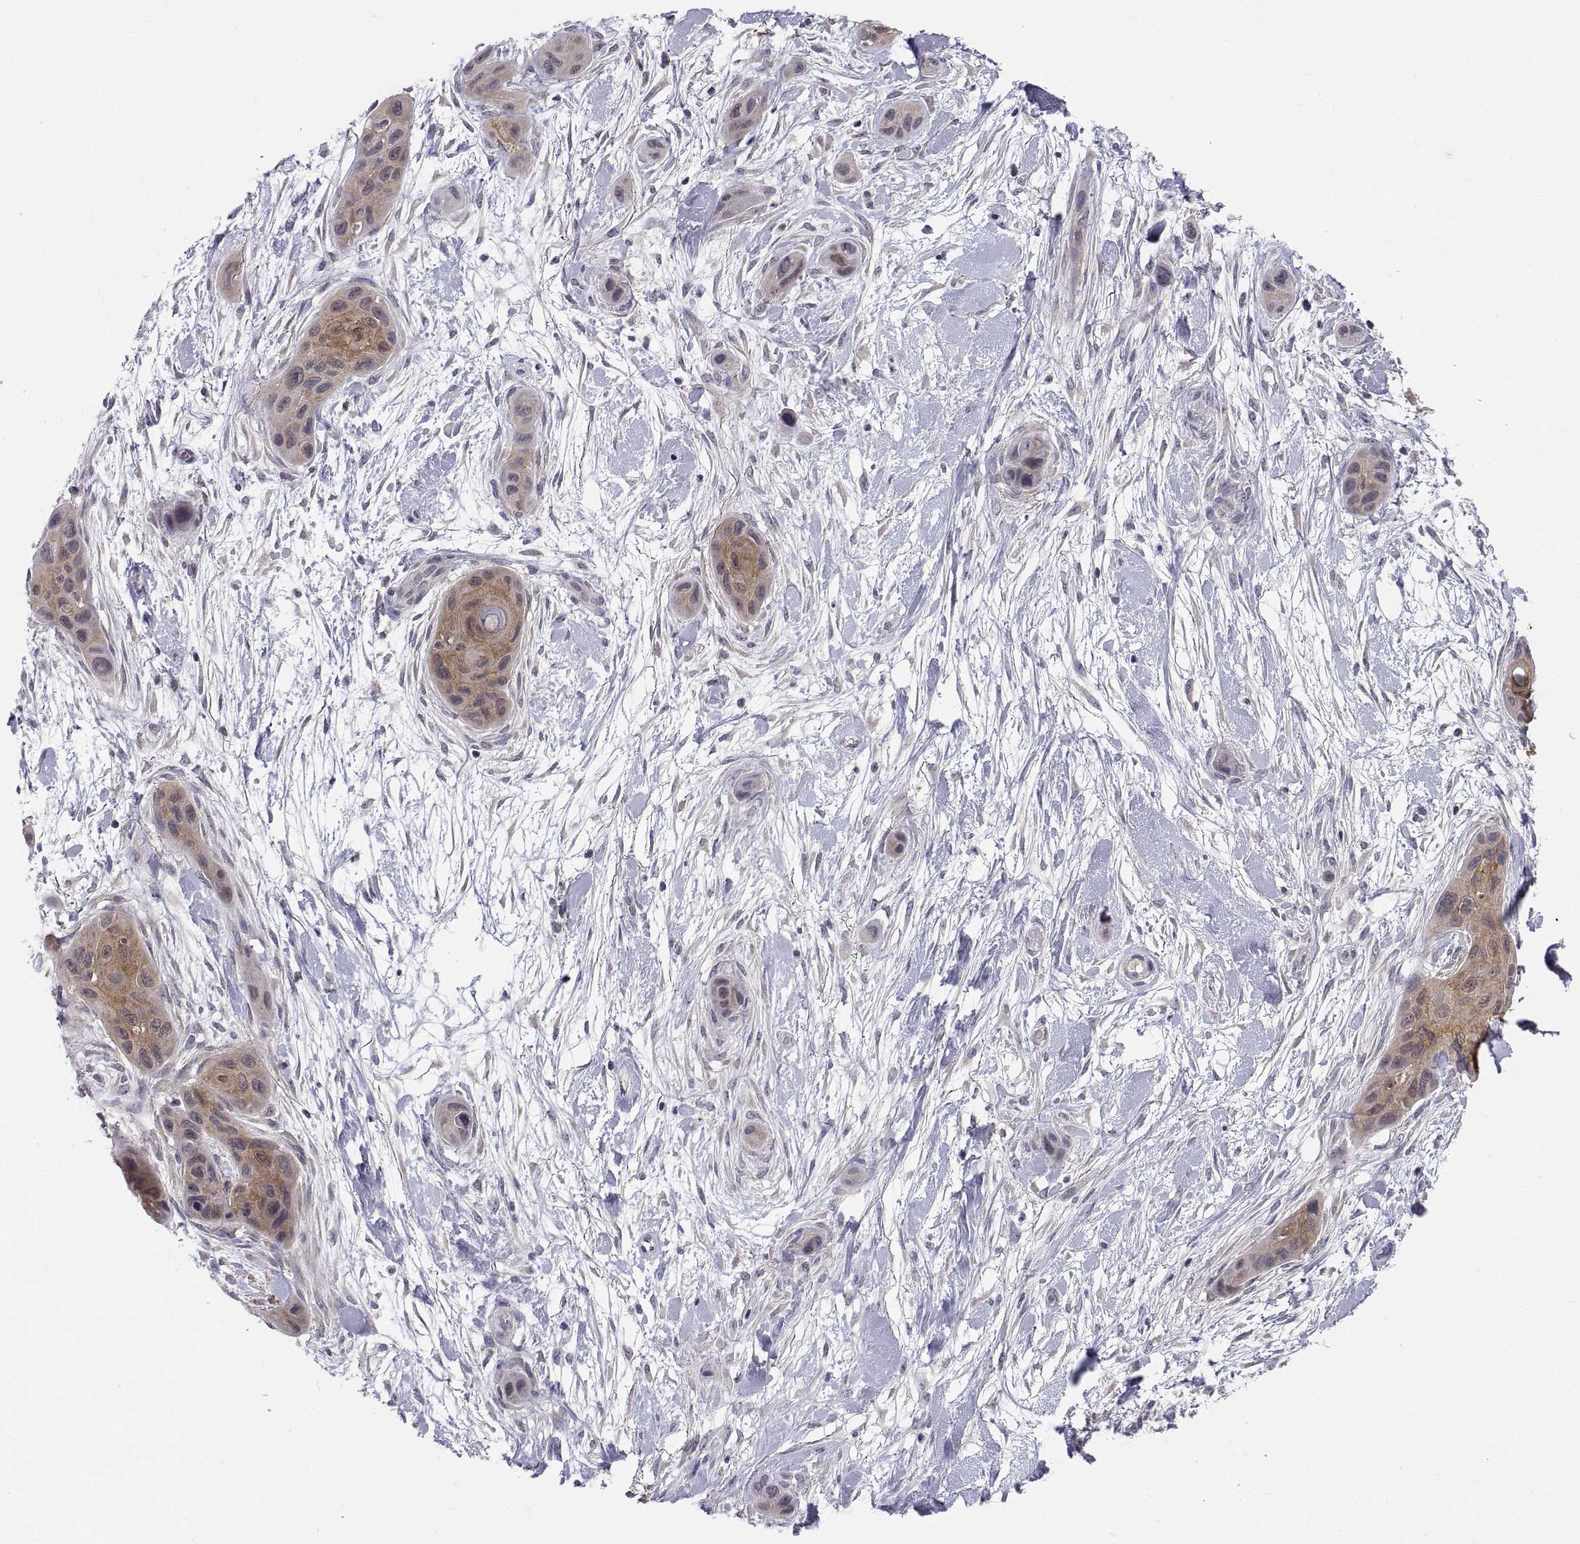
{"staining": {"intensity": "moderate", "quantity": ">75%", "location": "cytoplasmic/membranous"}, "tissue": "skin cancer", "cell_type": "Tumor cells", "image_type": "cancer", "snomed": [{"axis": "morphology", "description": "Squamous cell carcinoma, NOS"}, {"axis": "topography", "description": "Skin"}], "caption": "High-magnification brightfield microscopy of squamous cell carcinoma (skin) stained with DAB (3,3'-diaminobenzidine) (brown) and counterstained with hematoxylin (blue). tumor cells exhibit moderate cytoplasmic/membranous staining is present in approximately>75% of cells.", "gene": "PKP1", "patient": {"sex": "male", "age": 79}}